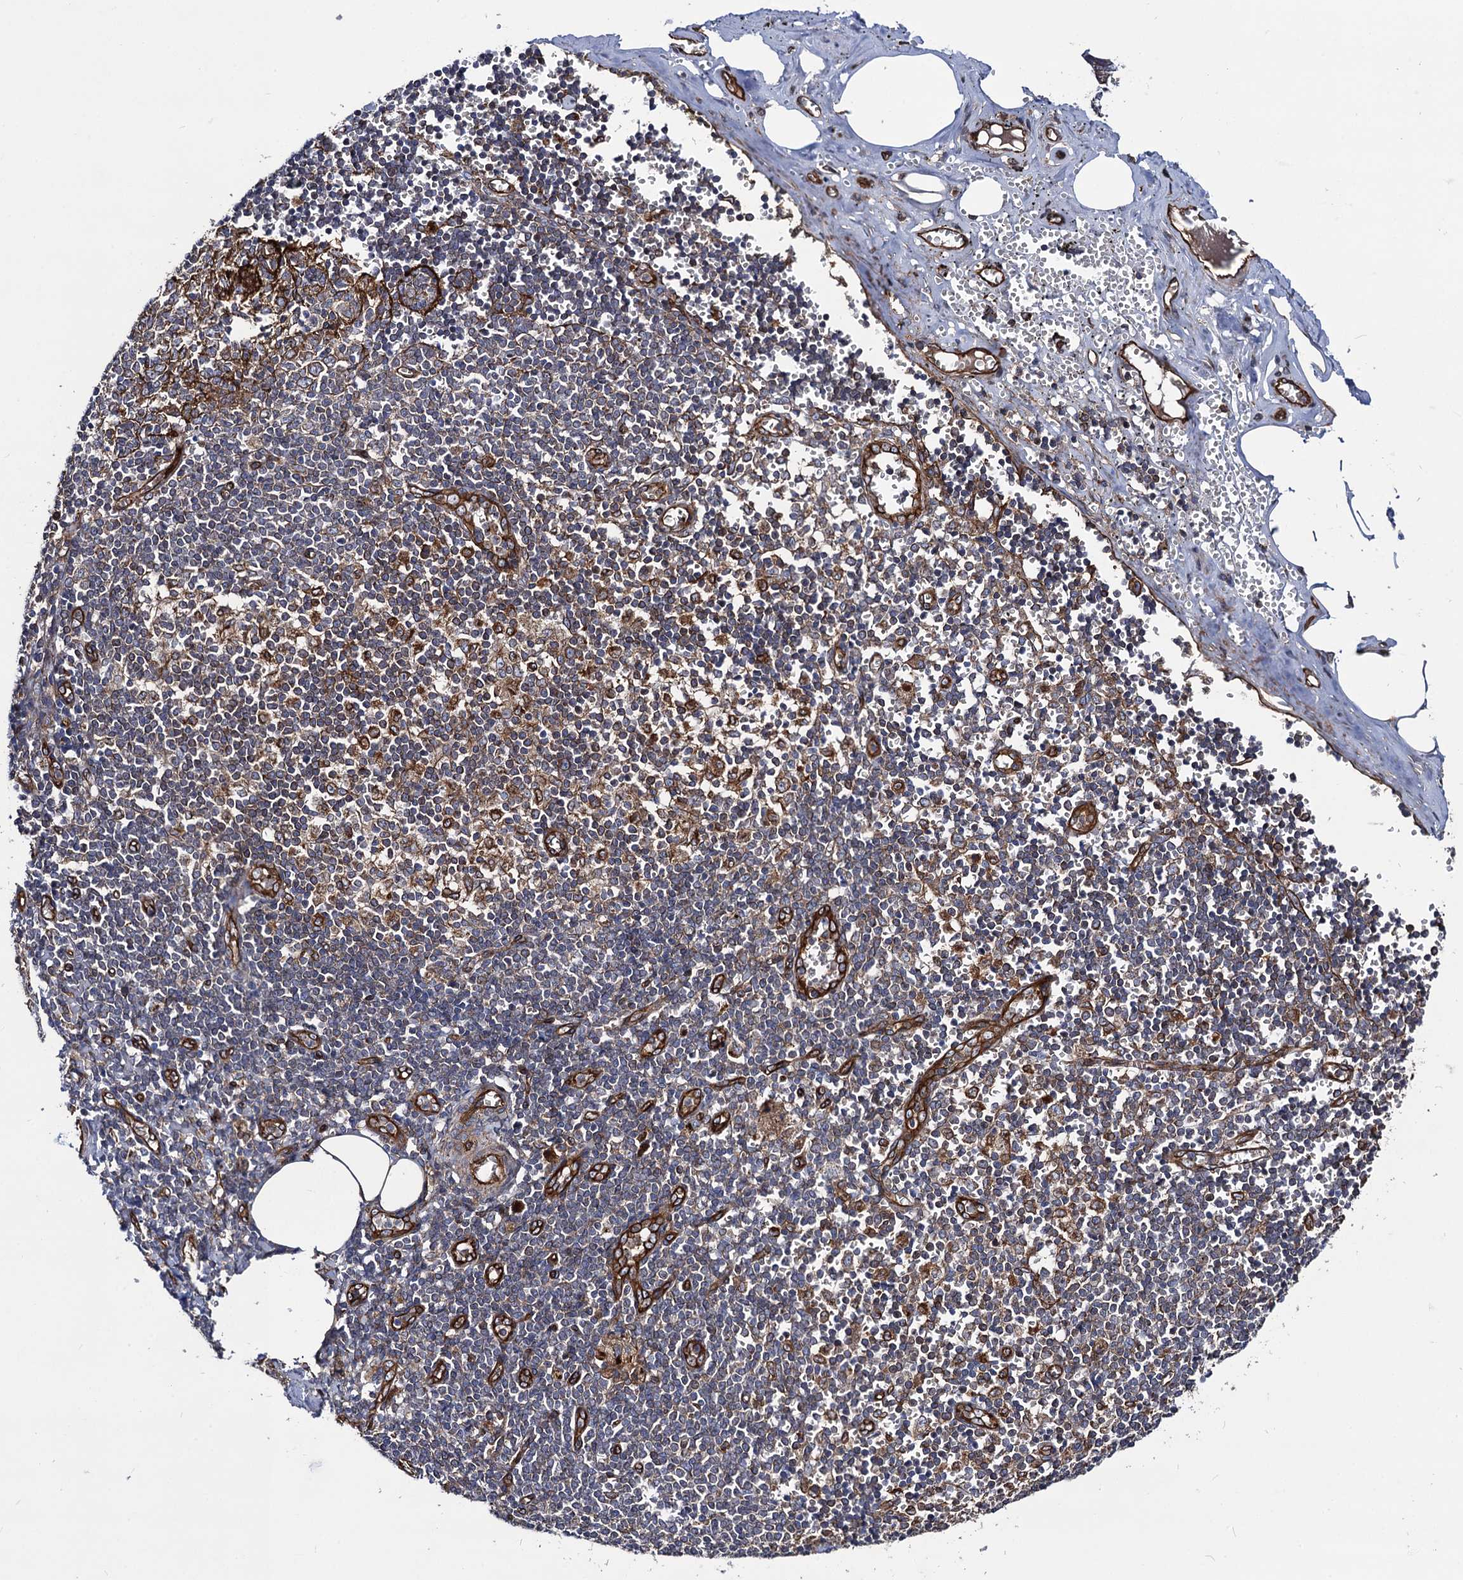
{"staining": {"intensity": "strong", "quantity": "25%-75%", "location": "cytoplasmic/membranous"}, "tissue": "salivary gland", "cell_type": "Glandular cells", "image_type": "normal", "snomed": [{"axis": "morphology", "description": "Normal tissue, NOS"}, {"axis": "topography", "description": "Salivary gland"}], "caption": "Immunohistochemical staining of benign salivary gland reveals strong cytoplasmic/membranous protein staining in about 25%-75% of glandular cells. (Brightfield microscopy of DAB IHC at high magnification).", "gene": "CIP2A", "patient": {"sex": "male", "age": 62}}